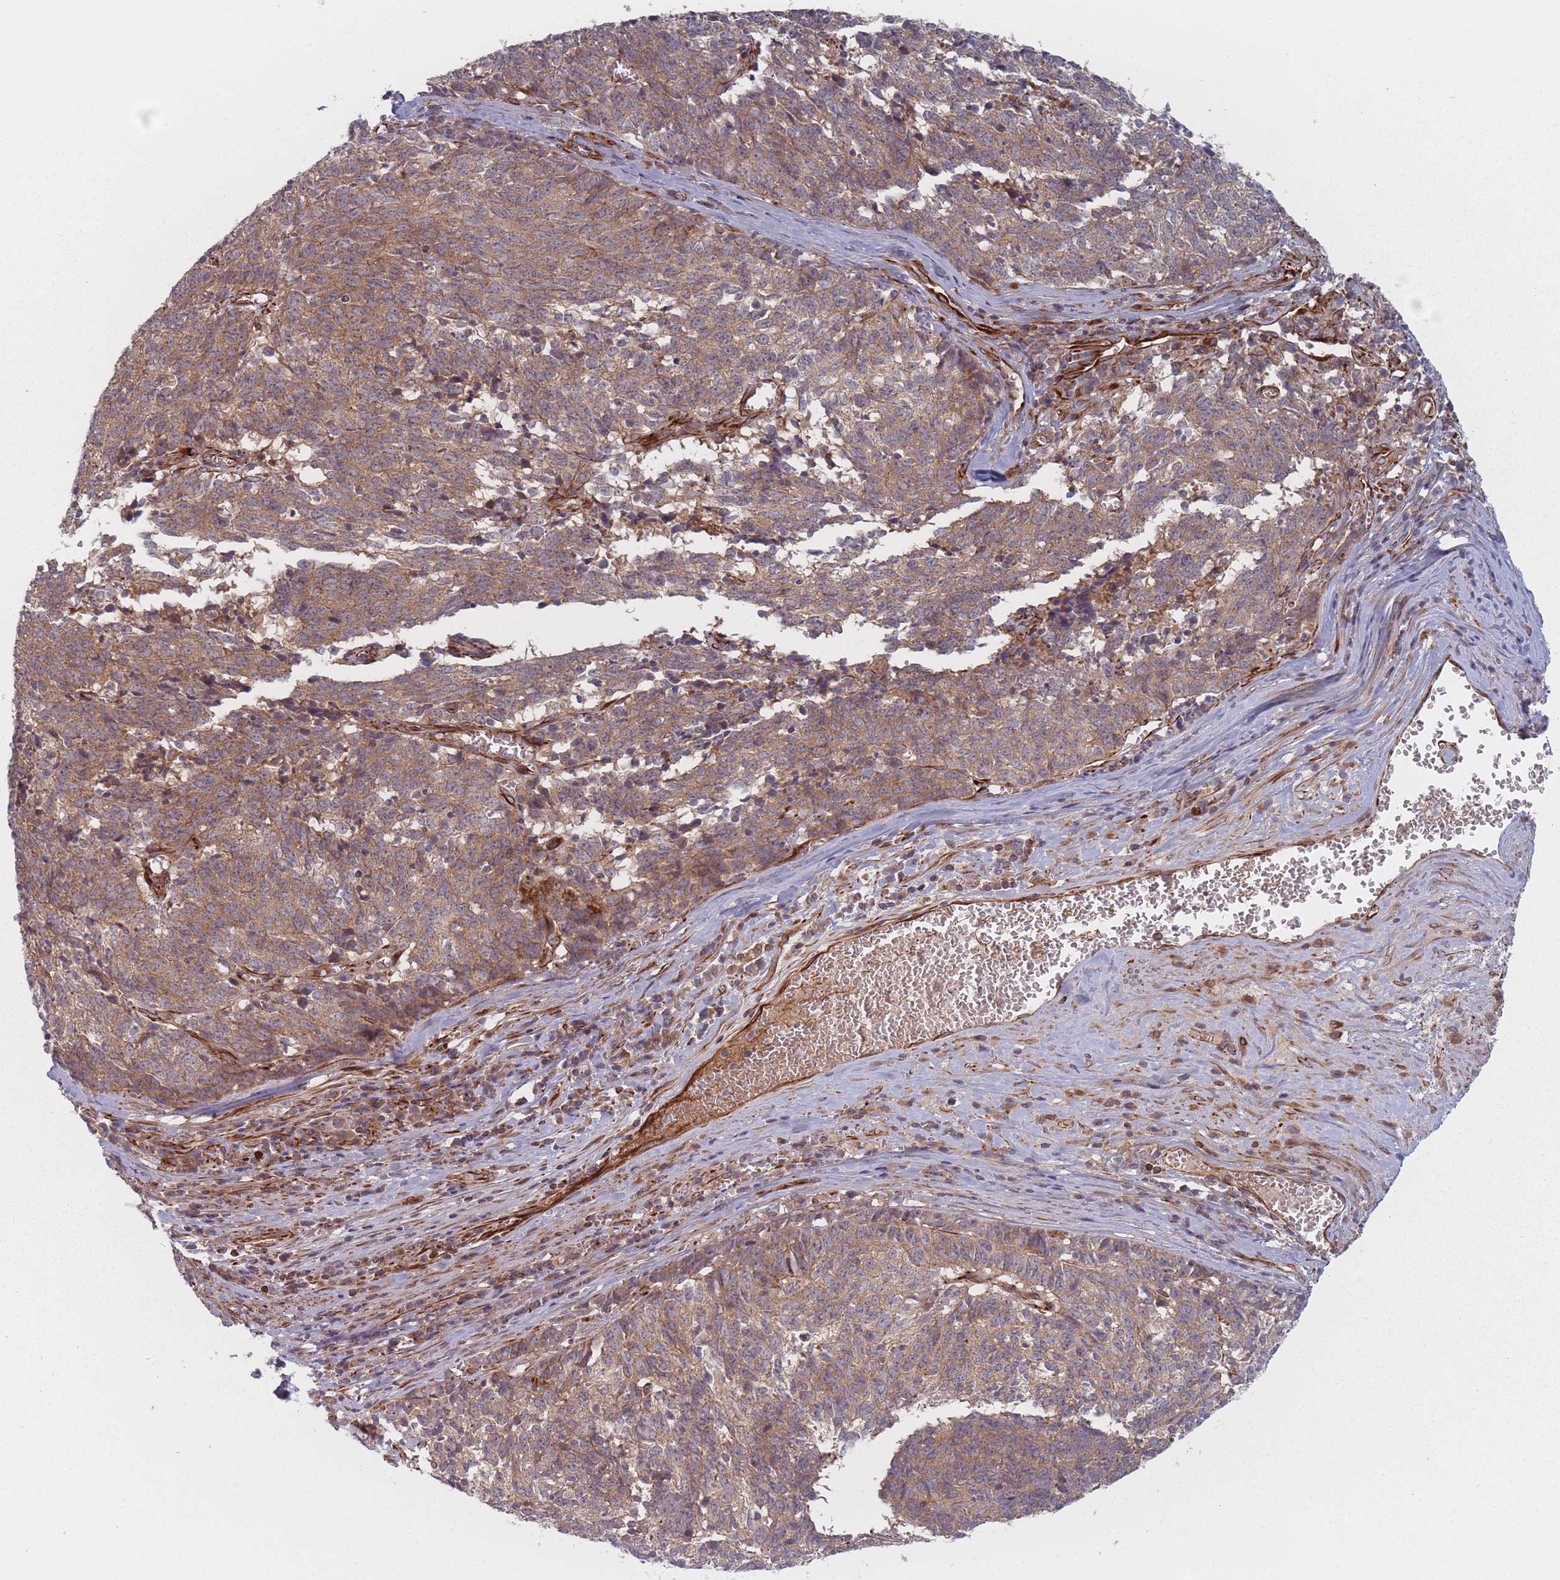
{"staining": {"intensity": "moderate", "quantity": ">75%", "location": "cytoplasmic/membranous"}, "tissue": "cervical cancer", "cell_type": "Tumor cells", "image_type": "cancer", "snomed": [{"axis": "morphology", "description": "Squamous cell carcinoma, NOS"}, {"axis": "topography", "description": "Cervix"}], "caption": "Immunohistochemical staining of squamous cell carcinoma (cervical) displays moderate cytoplasmic/membranous protein staining in about >75% of tumor cells.", "gene": "EEF1AKMT2", "patient": {"sex": "female", "age": 29}}